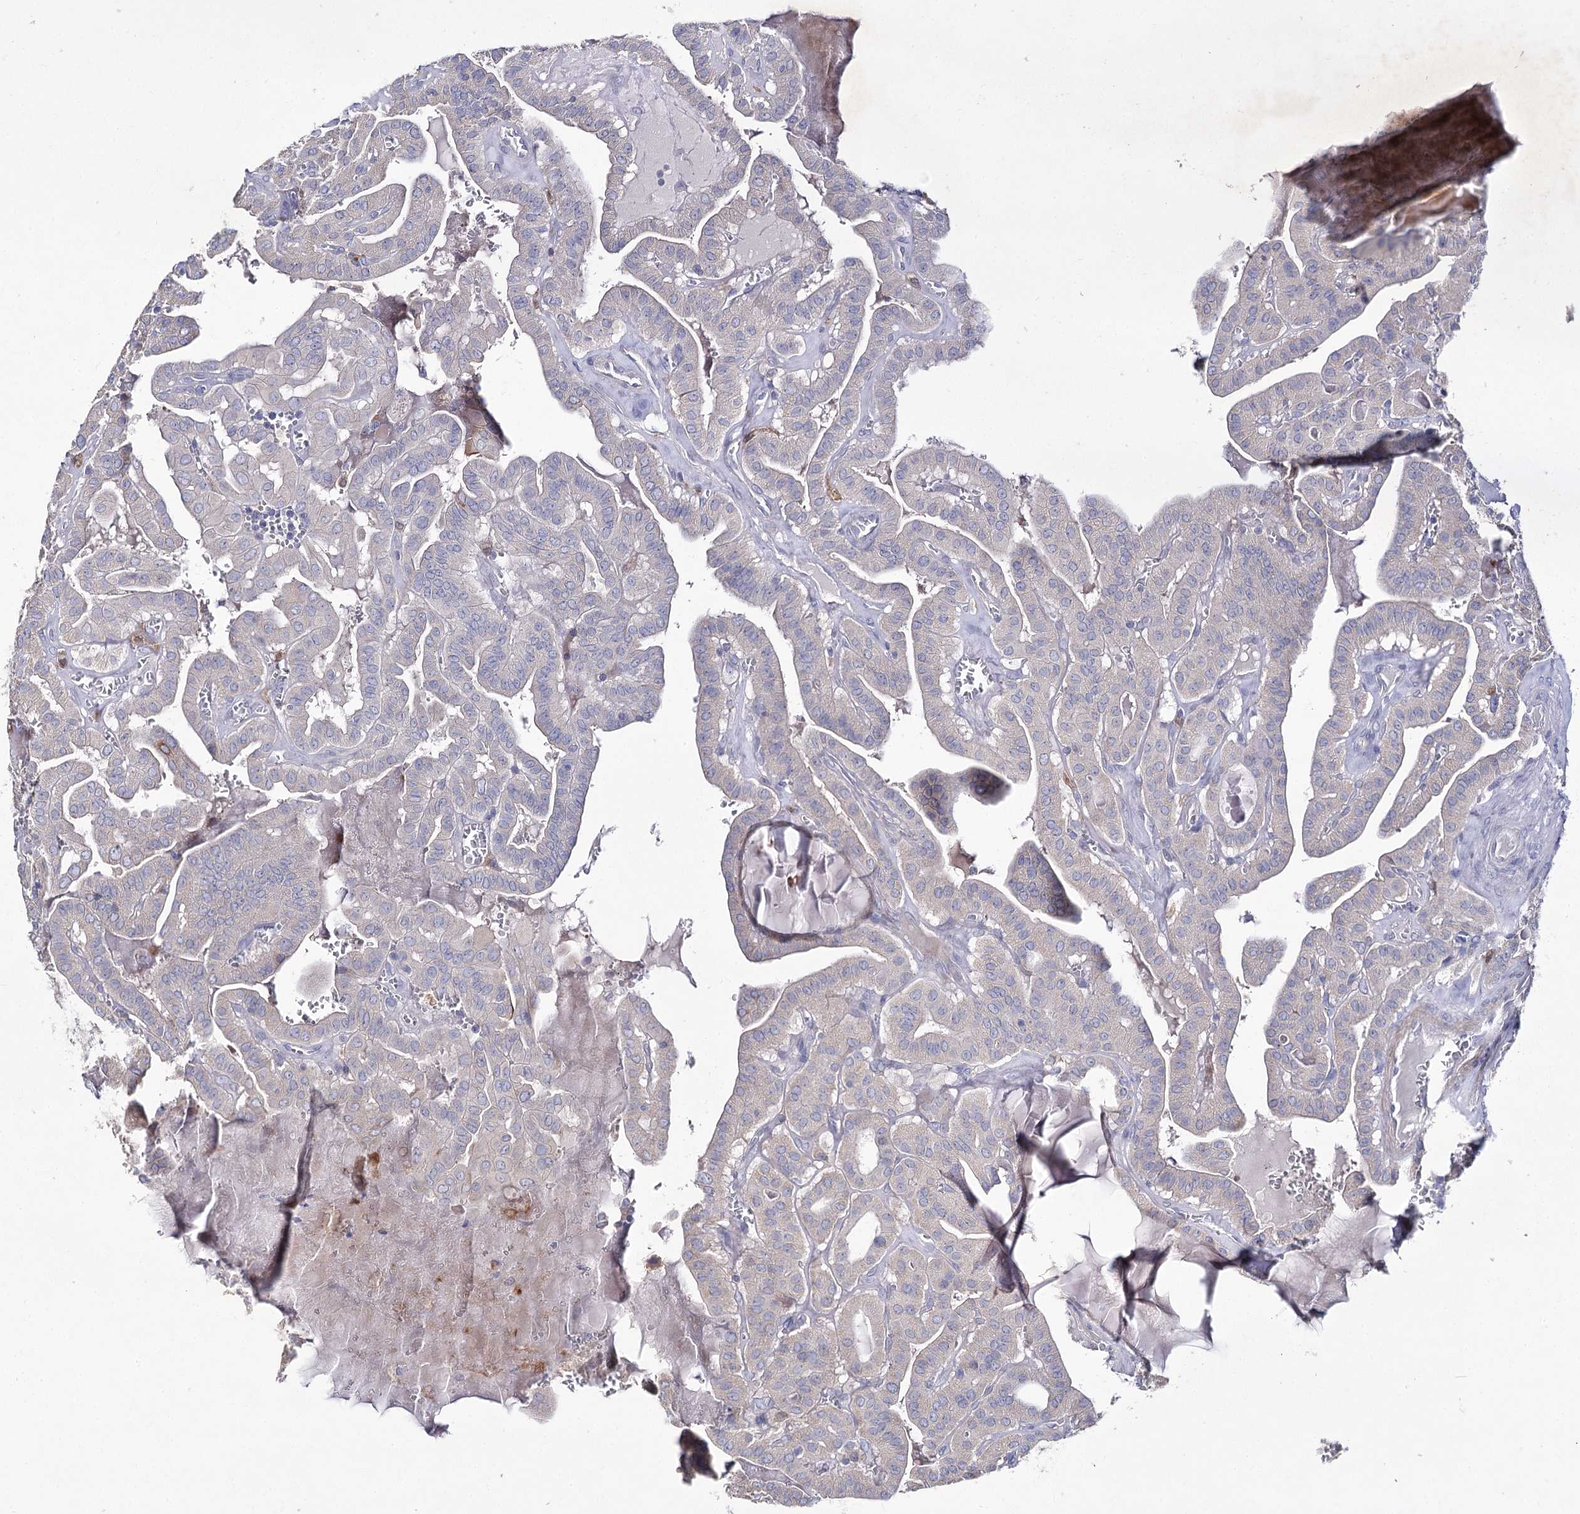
{"staining": {"intensity": "negative", "quantity": "none", "location": "none"}, "tissue": "thyroid cancer", "cell_type": "Tumor cells", "image_type": "cancer", "snomed": [{"axis": "morphology", "description": "Papillary adenocarcinoma, NOS"}, {"axis": "topography", "description": "Thyroid gland"}], "caption": "Thyroid papillary adenocarcinoma stained for a protein using IHC exhibits no staining tumor cells.", "gene": "NRAP", "patient": {"sex": "male", "age": 52}}